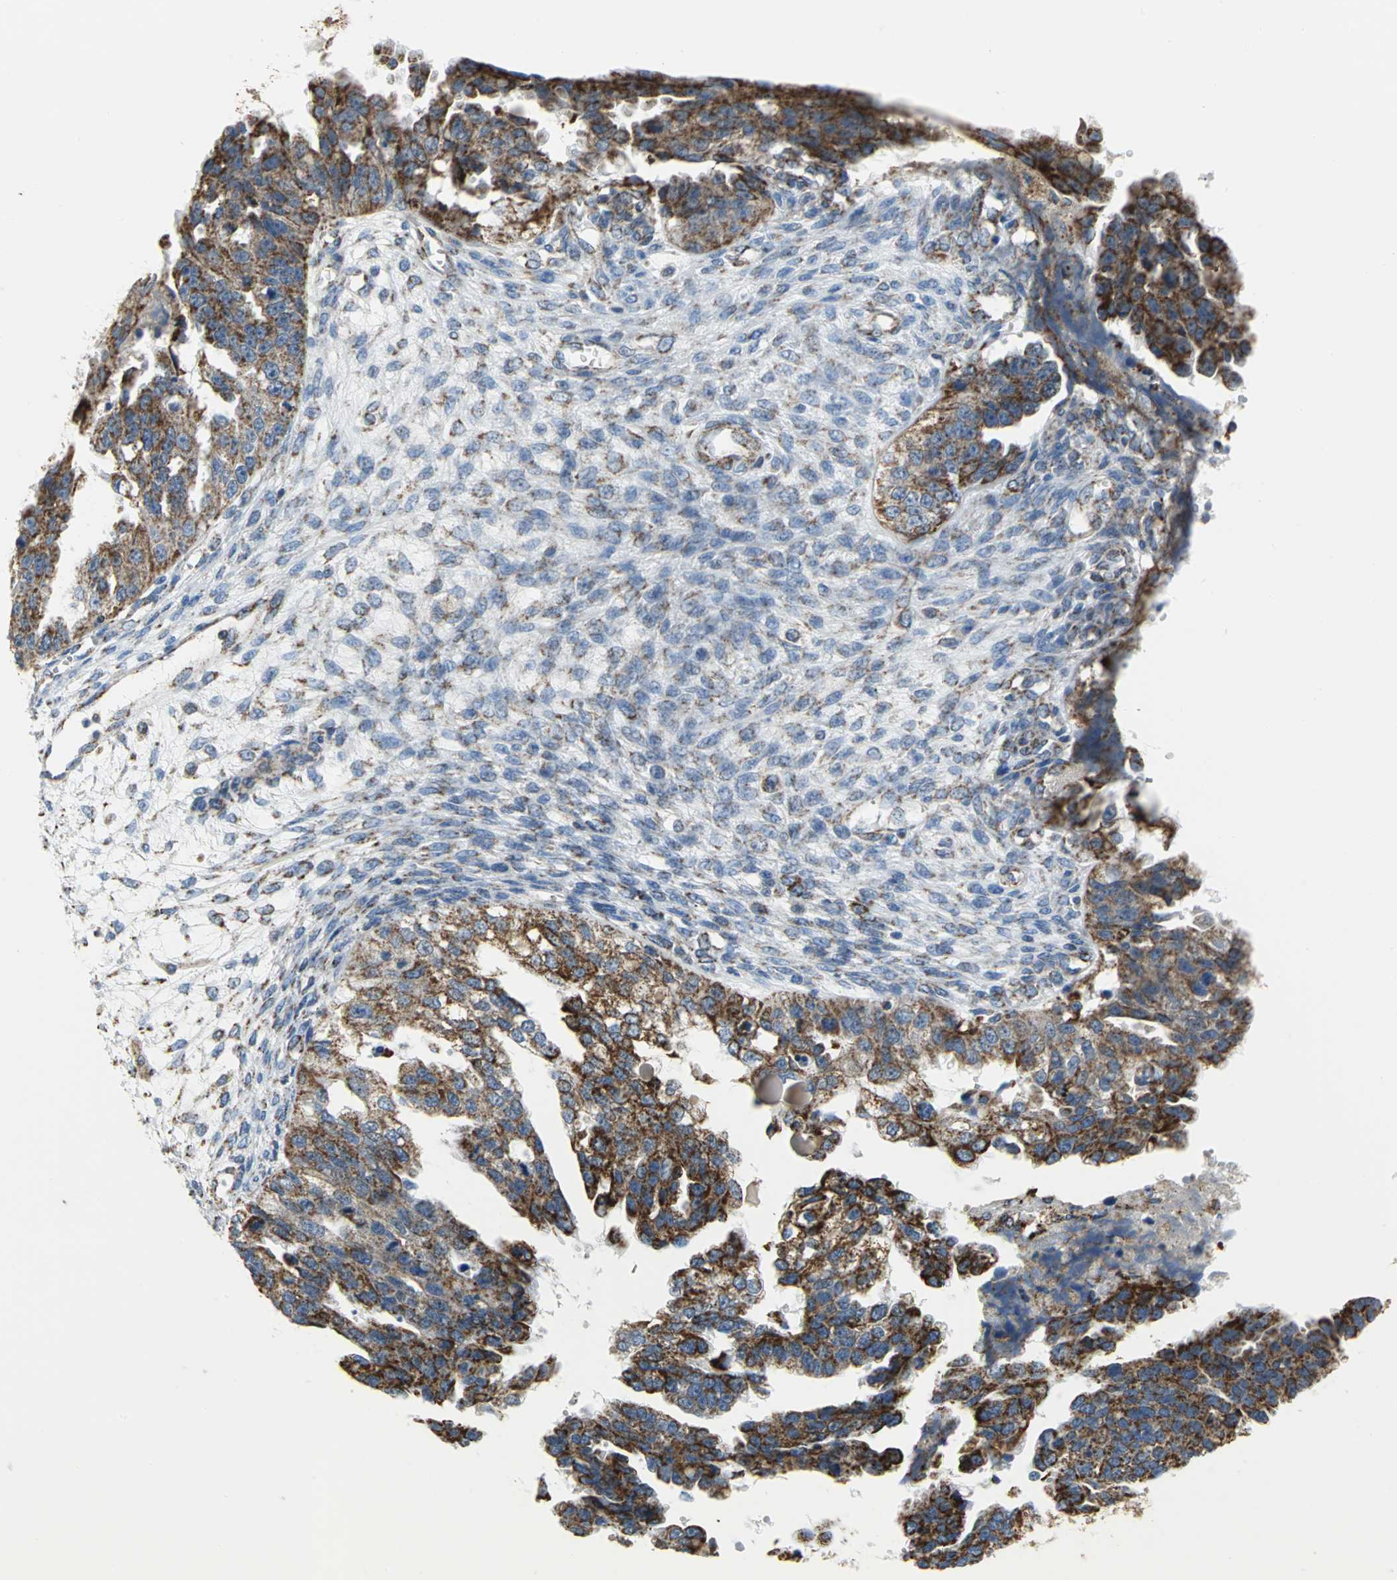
{"staining": {"intensity": "strong", "quantity": ">75%", "location": "cytoplasmic/membranous"}, "tissue": "ovarian cancer", "cell_type": "Tumor cells", "image_type": "cancer", "snomed": [{"axis": "morphology", "description": "Cystadenocarcinoma, serous, NOS"}, {"axis": "topography", "description": "Ovary"}], "caption": "Ovarian serous cystadenocarcinoma stained for a protein (brown) exhibits strong cytoplasmic/membranous positive positivity in about >75% of tumor cells.", "gene": "NTRK1", "patient": {"sex": "female", "age": 58}}